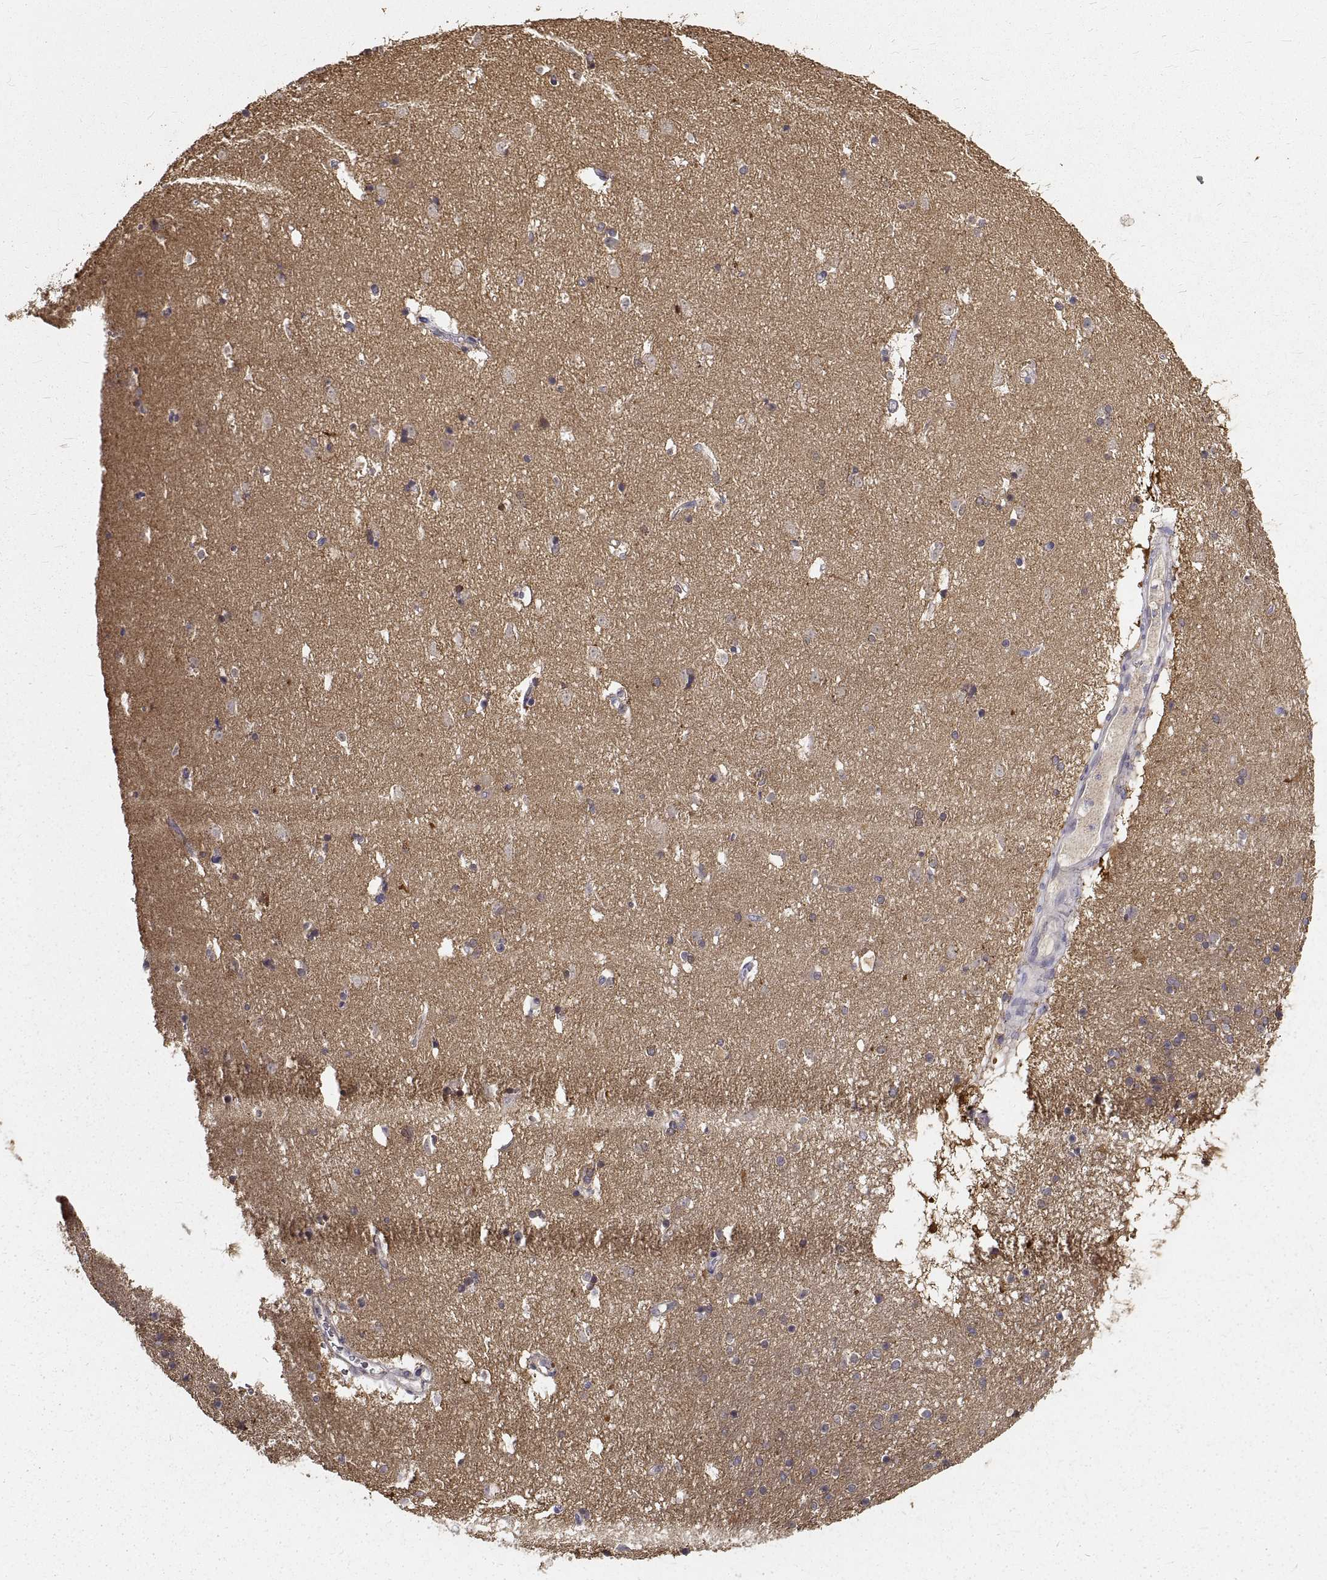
{"staining": {"intensity": "strong", "quantity": "<25%", "location": "cytoplasmic/membranous"}, "tissue": "caudate", "cell_type": "Glial cells", "image_type": "normal", "snomed": [{"axis": "morphology", "description": "Normal tissue, NOS"}, {"axis": "topography", "description": "Lateral ventricle wall"}], "caption": "Immunohistochemistry (IHC) (DAB) staining of normal human caudate exhibits strong cytoplasmic/membranous protein positivity in approximately <25% of glial cells.", "gene": "PEA15", "patient": {"sex": "male", "age": 51}}